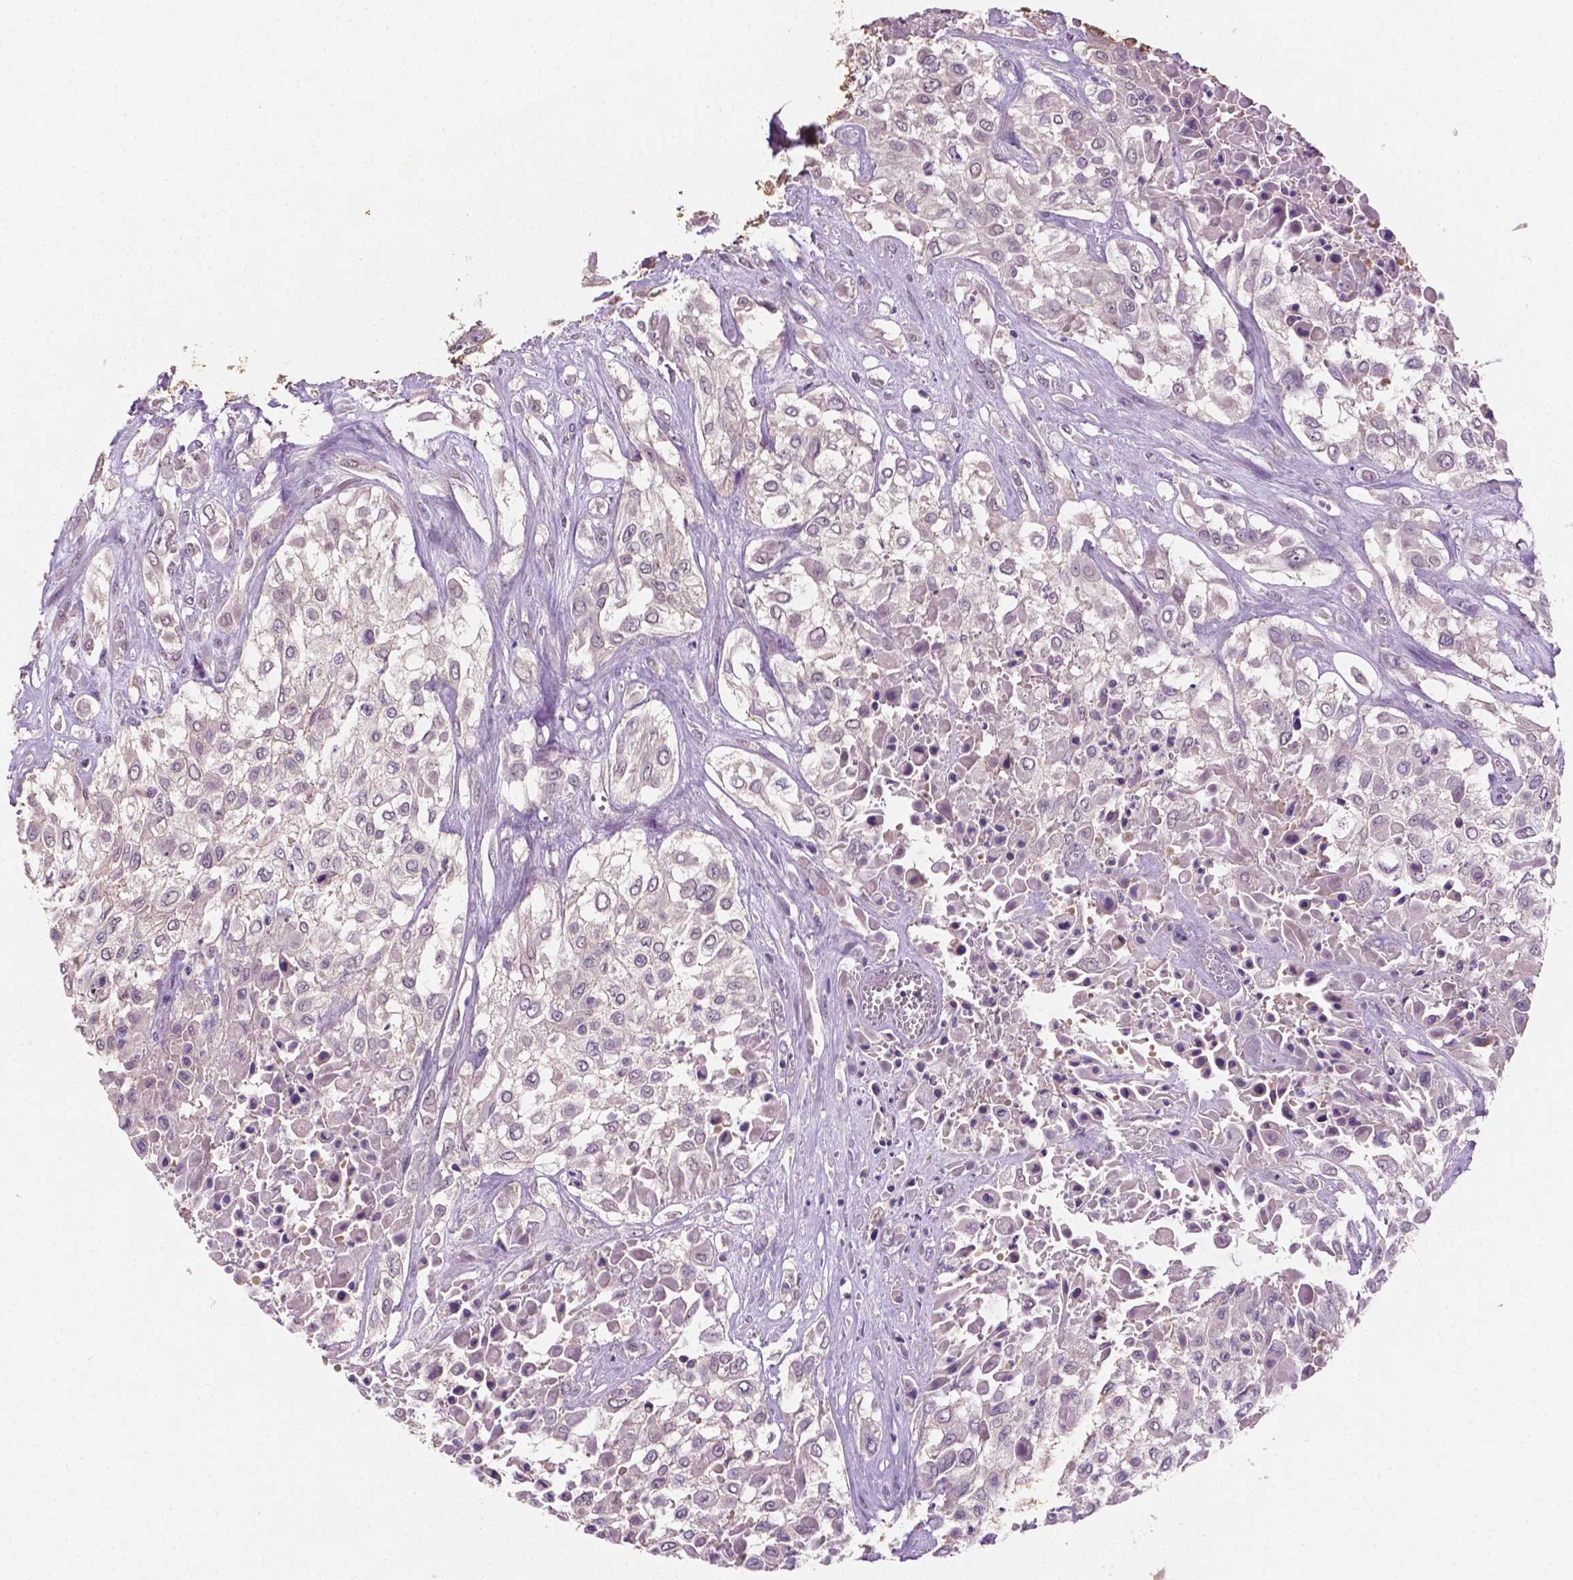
{"staining": {"intensity": "negative", "quantity": "none", "location": "none"}, "tissue": "urothelial cancer", "cell_type": "Tumor cells", "image_type": "cancer", "snomed": [{"axis": "morphology", "description": "Urothelial carcinoma, High grade"}, {"axis": "topography", "description": "Urinary bladder"}], "caption": "This is an immunohistochemistry (IHC) photomicrograph of high-grade urothelial carcinoma. There is no staining in tumor cells.", "gene": "MROH6", "patient": {"sex": "male", "age": 57}}